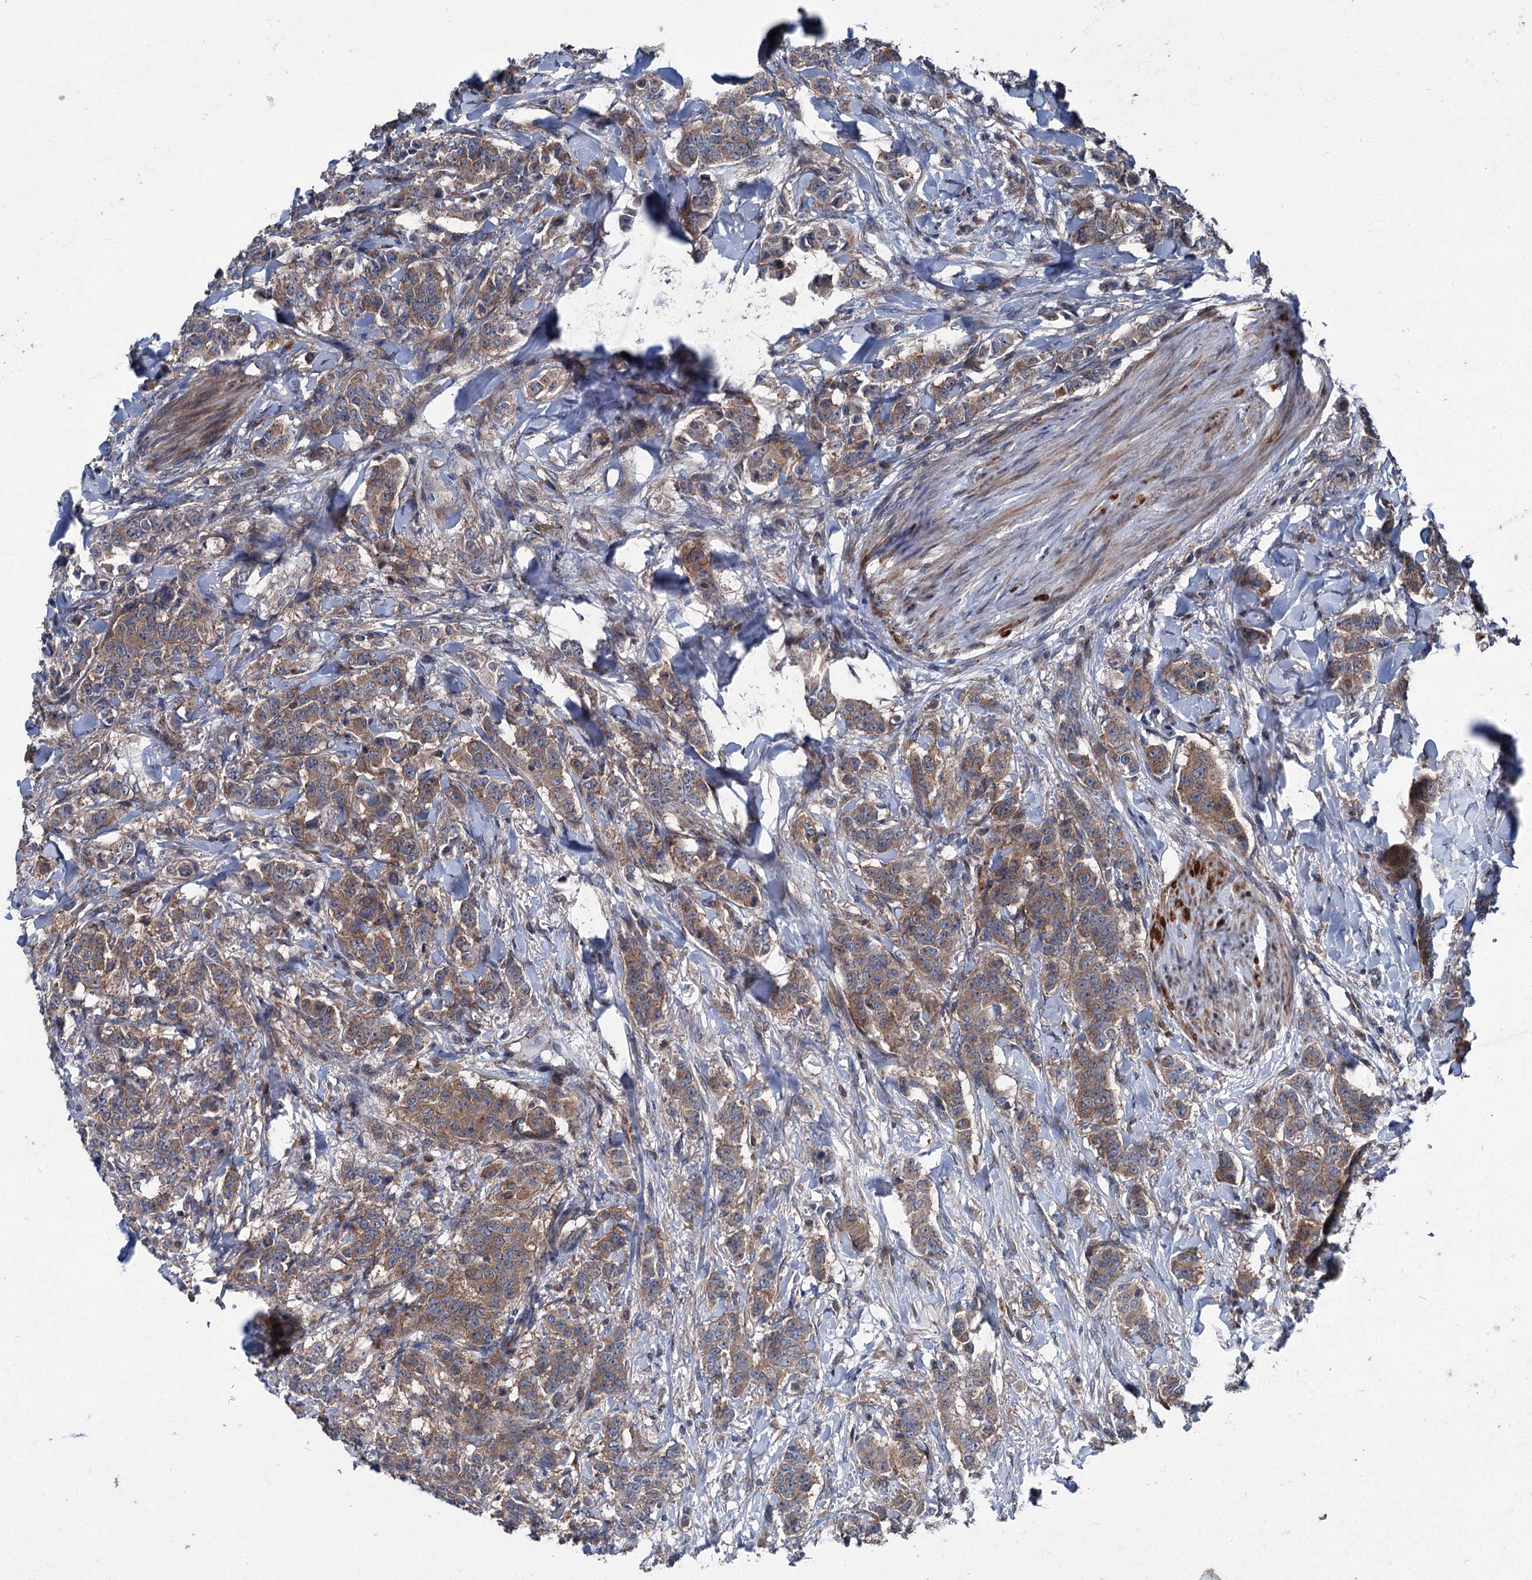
{"staining": {"intensity": "moderate", "quantity": ">75%", "location": "cytoplasmic/membranous"}, "tissue": "breast cancer", "cell_type": "Tumor cells", "image_type": "cancer", "snomed": [{"axis": "morphology", "description": "Duct carcinoma"}, {"axis": "topography", "description": "Breast"}], "caption": "A brown stain shows moderate cytoplasmic/membranous staining of a protein in breast intraductal carcinoma tumor cells.", "gene": "RUFY1", "patient": {"sex": "female", "age": 40}}